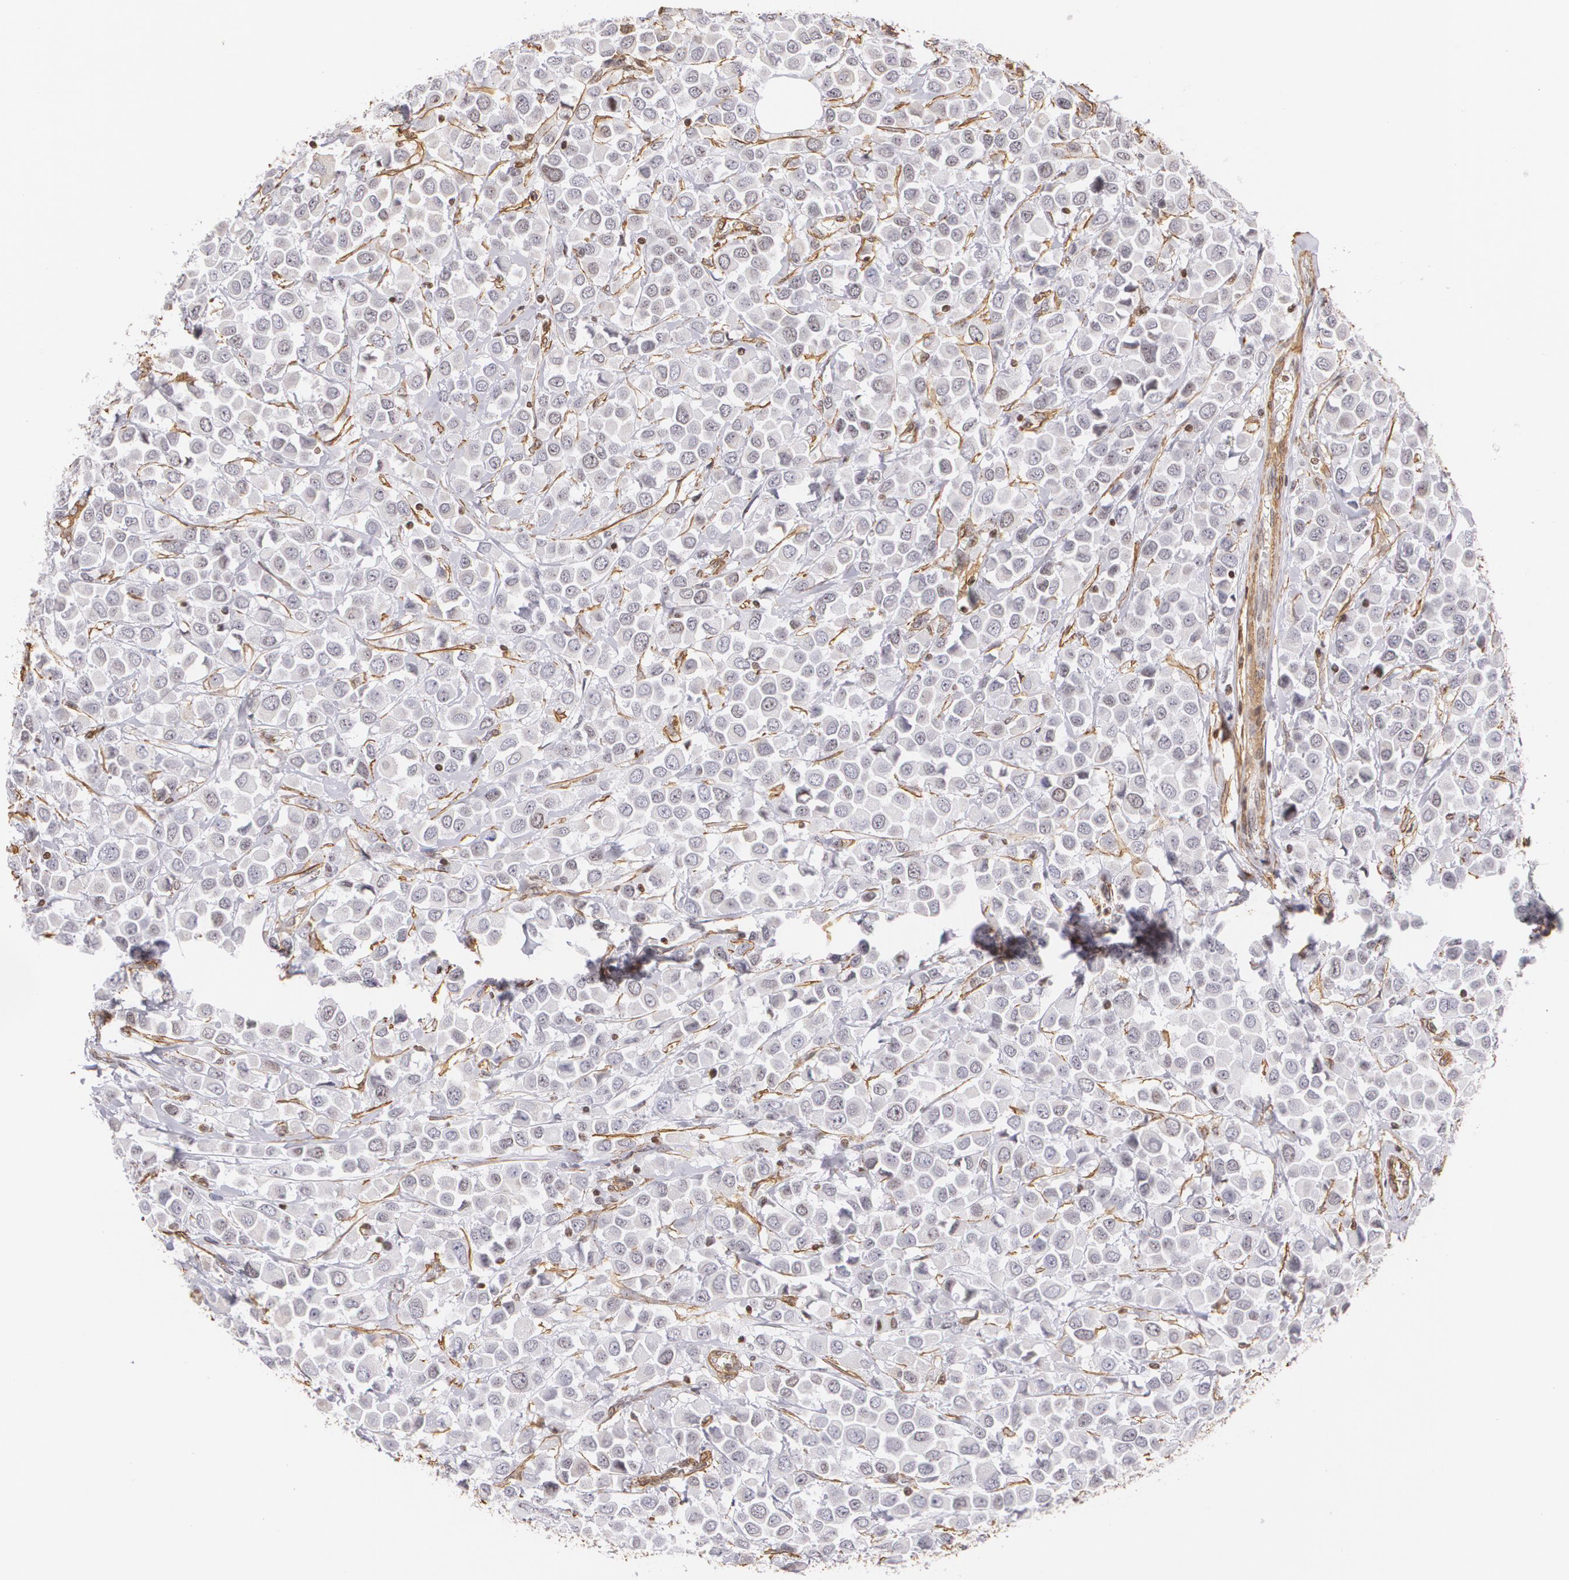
{"staining": {"intensity": "negative", "quantity": "none", "location": "none"}, "tissue": "breast cancer", "cell_type": "Tumor cells", "image_type": "cancer", "snomed": [{"axis": "morphology", "description": "Duct carcinoma"}, {"axis": "topography", "description": "Breast"}], "caption": "This is an IHC photomicrograph of breast cancer (intraductal carcinoma). There is no staining in tumor cells.", "gene": "VAMP1", "patient": {"sex": "female", "age": 61}}